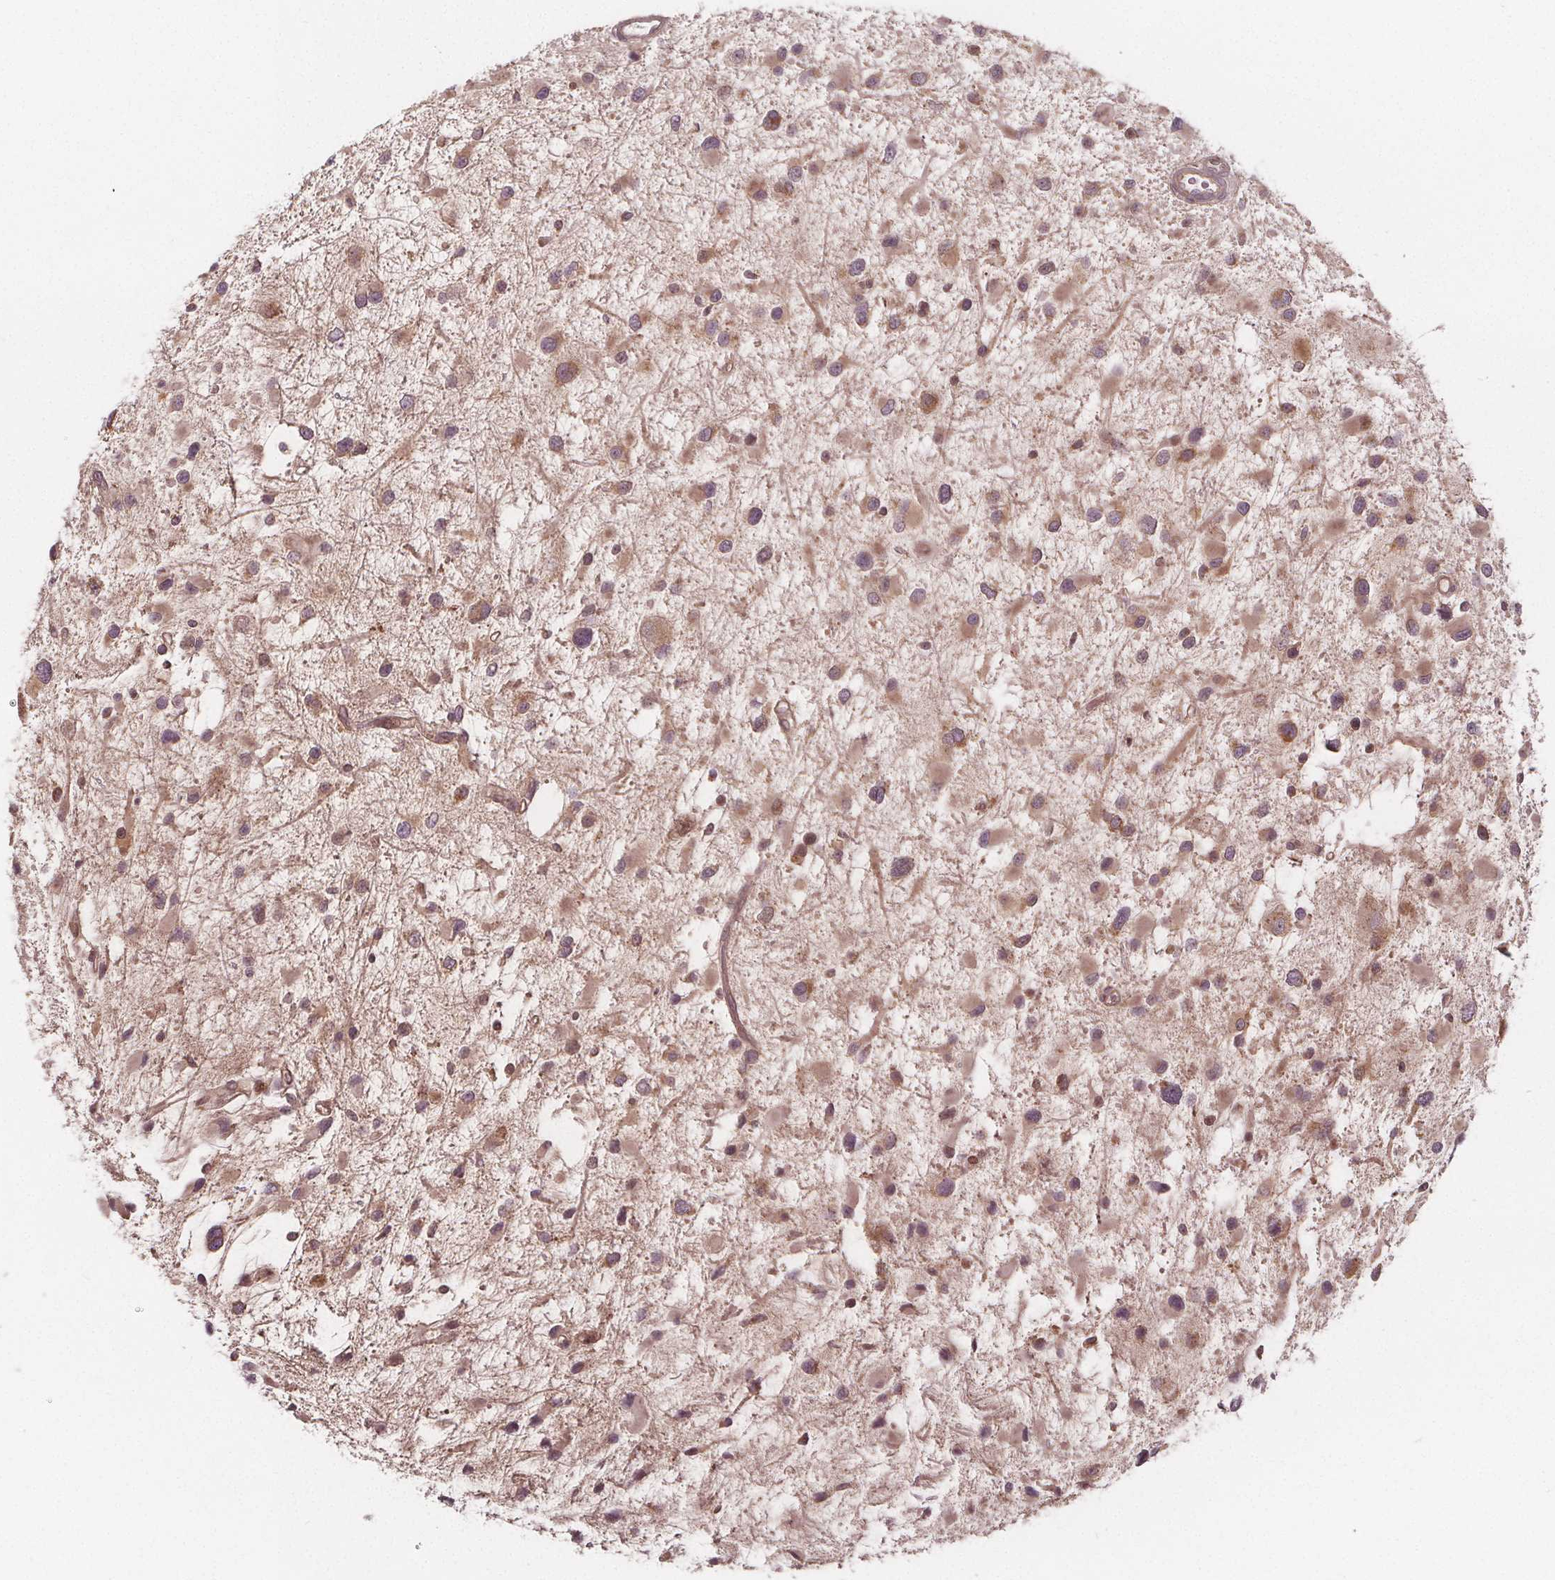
{"staining": {"intensity": "moderate", "quantity": ">75%", "location": "cytoplasmic/membranous,nuclear"}, "tissue": "glioma", "cell_type": "Tumor cells", "image_type": "cancer", "snomed": [{"axis": "morphology", "description": "Glioma, malignant, Low grade"}, {"axis": "topography", "description": "Brain"}], "caption": "An immunohistochemistry (IHC) micrograph of tumor tissue is shown. Protein staining in brown highlights moderate cytoplasmic/membranous and nuclear positivity in malignant low-grade glioma within tumor cells.", "gene": "AKT1S1", "patient": {"sex": "female", "age": 32}}